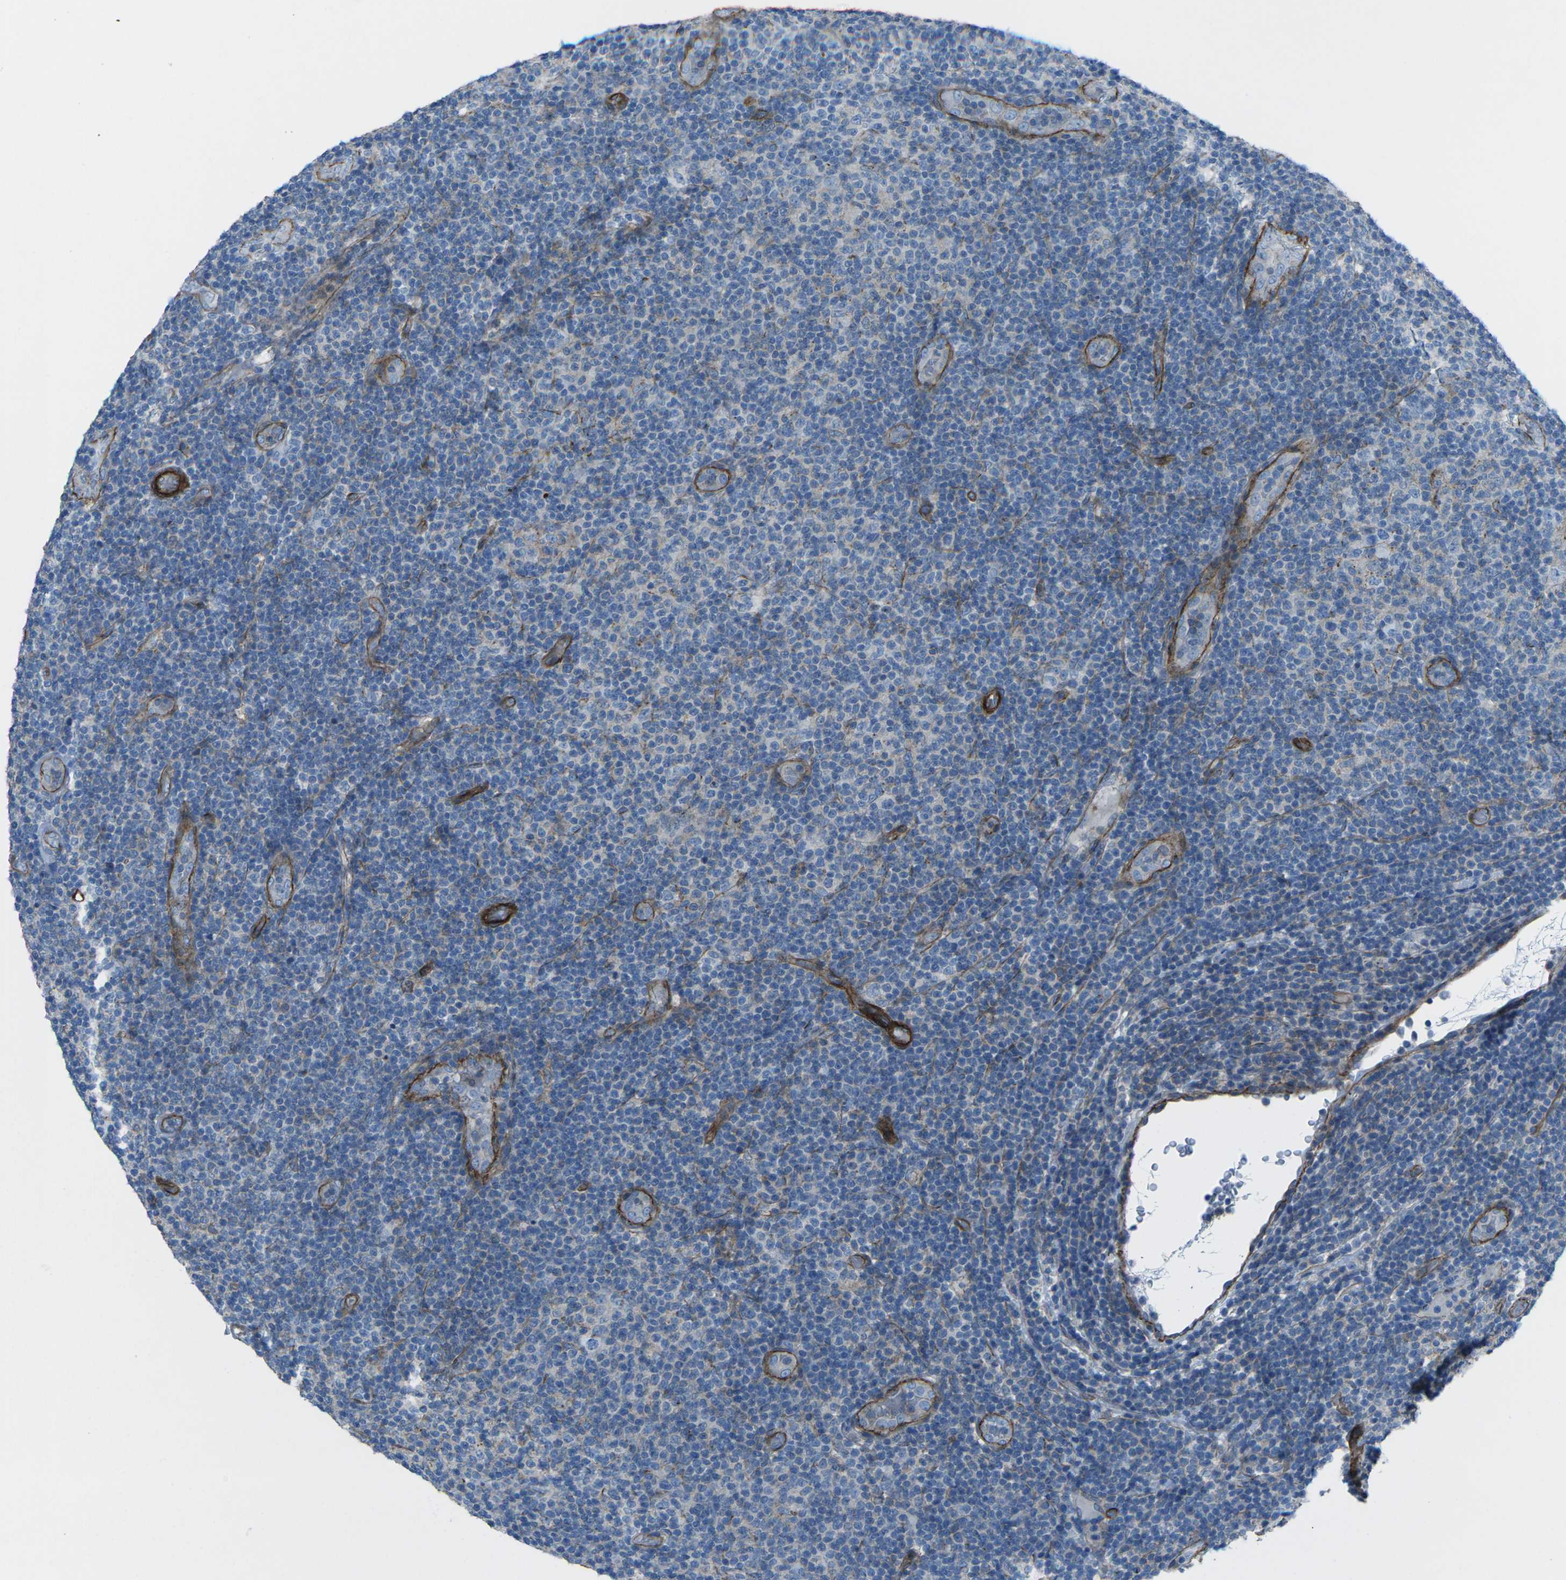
{"staining": {"intensity": "negative", "quantity": "none", "location": "none"}, "tissue": "lymphoma", "cell_type": "Tumor cells", "image_type": "cancer", "snomed": [{"axis": "morphology", "description": "Malignant lymphoma, non-Hodgkin's type, Low grade"}, {"axis": "topography", "description": "Lymph node"}], "caption": "DAB (3,3'-diaminobenzidine) immunohistochemical staining of malignant lymphoma, non-Hodgkin's type (low-grade) reveals no significant staining in tumor cells. (DAB IHC with hematoxylin counter stain).", "gene": "UTRN", "patient": {"sex": "male", "age": 83}}